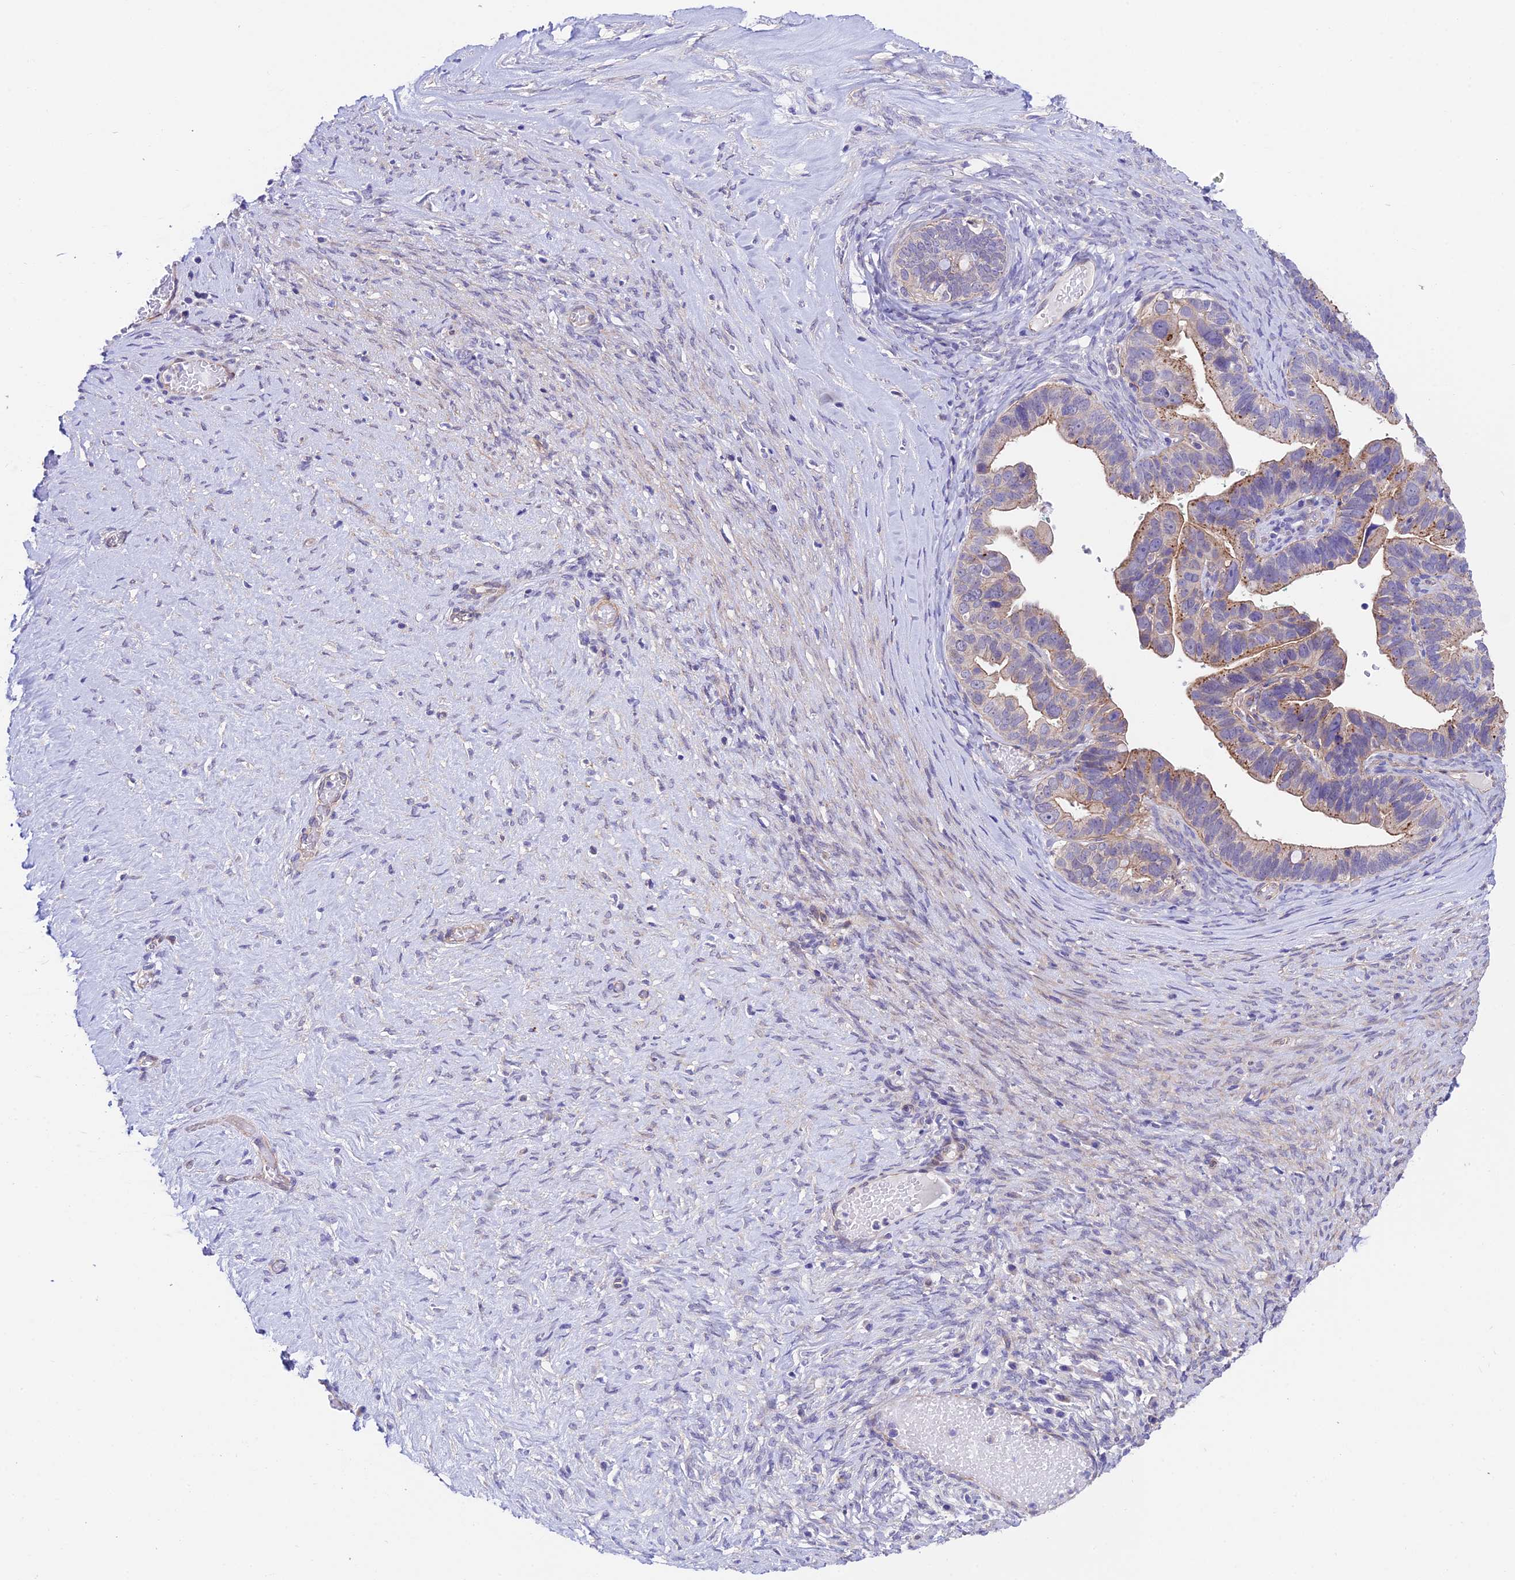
{"staining": {"intensity": "moderate", "quantity": "25%-75%", "location": "cytoplasmic/membranous"}, "tissue": "ovarian cancer", "cell_type": "Tumor cells", "image_type": "cancer", "snomed": [{"axis": "morphology", "description": "Cystadenocarcinoma, serous, NOS"}, {"axis": "topography", "description": "Ovary"}], "caption": "The immunohistochemical stain shows moderate cytoplasmic/membranous positivity in tumor cells of ovarian cancer tissue.", "gene": "QRFP", "patient": {"sex": "female", "age": 56}}